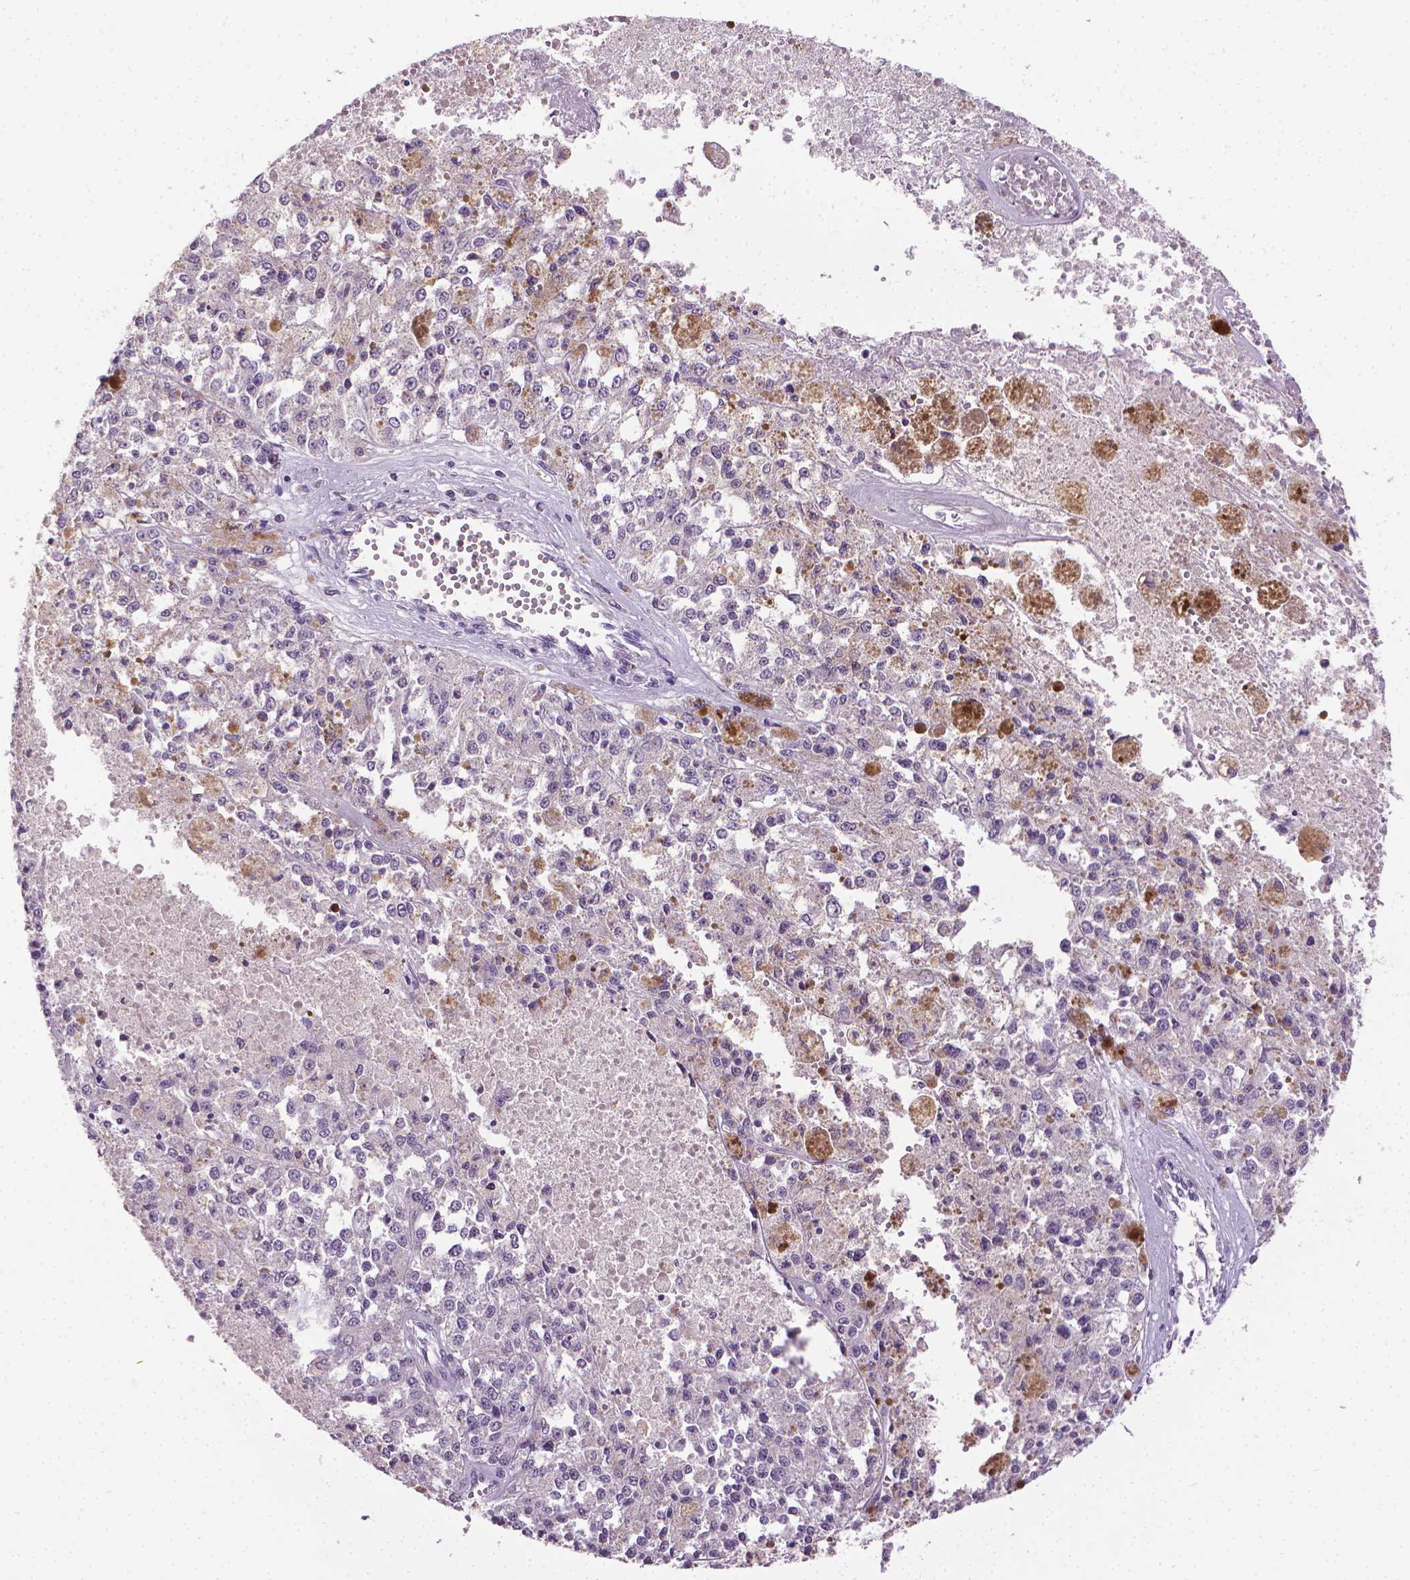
{"staining": {"intensity": "negative", "quantity": "none", "location": "none"}, "tissue": "melanoma", "cell_type": "Tumor cells", "image_type": "cancer", "snomed": [{"axis": "morphology", "description": "Malignant melanoma, Metastatic site"}, {"axis": "topography", "description": "Lymph node"}], "caption": "A histopathology image of human melanoma is negative for staining in tumor cells.", "gene": "CDKN2D", "patient": {"sex": "female", "age": 64}}